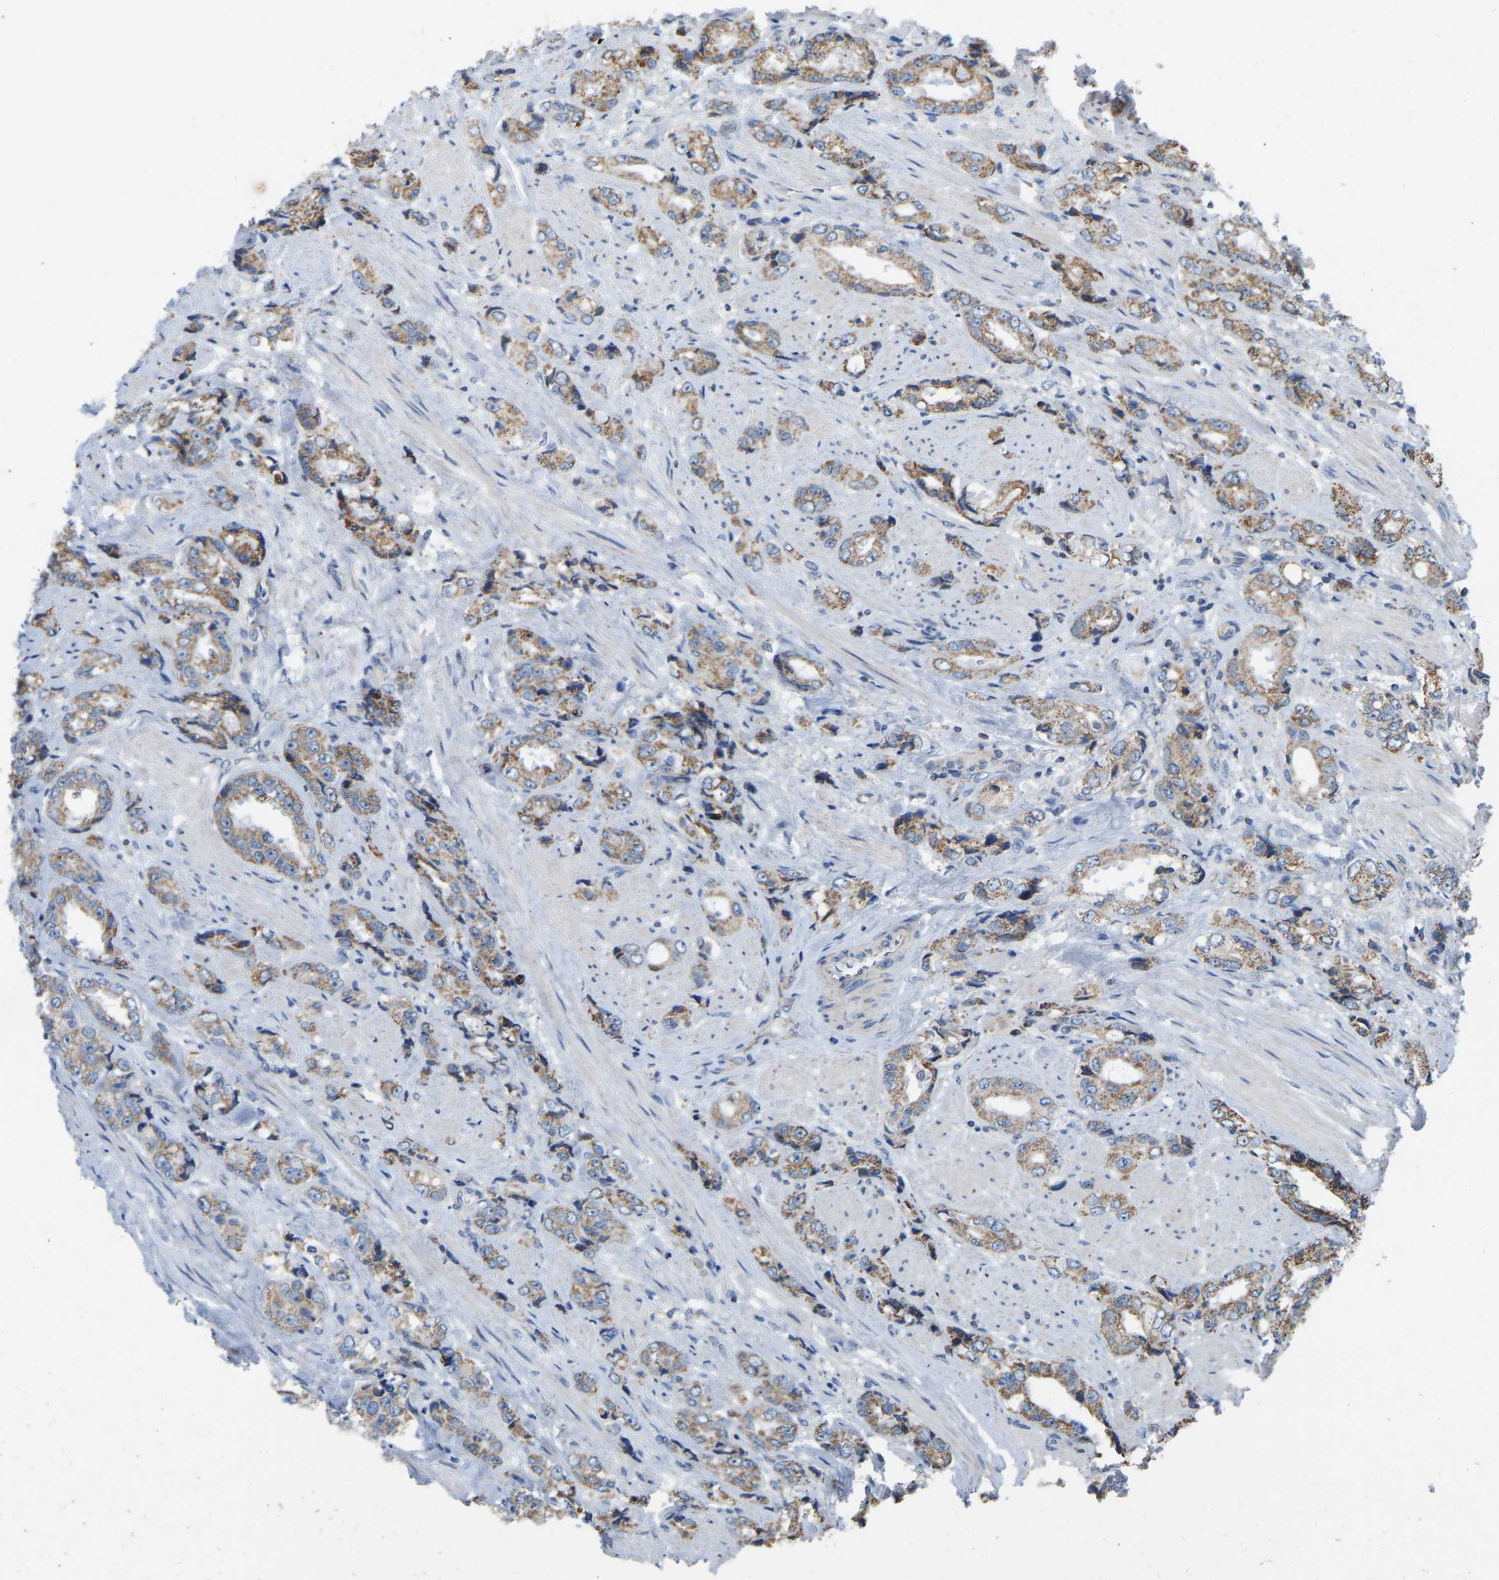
{"staining": {"intensity": "moderate", "quantity": ">75%", "location": "cytoplasmic/membranous"}, "tissue": "prostate cancer", "cell_type": "Tumor cells", "image_type": "cancer", "snomed": [{"axis": "morphology", "description": "Adenocarcinoma, High grade"}, {"axis": "topography", "description": "Prostate"}], "caption": "This is an image of IHC staining of prostate cancer (high-grade adenocarcinoma), which shows moderate staining in the cytoplasmic/membranous of tumor cells.", "gene": "BCL10", "patient": {"sex": "male", "age": 61}}